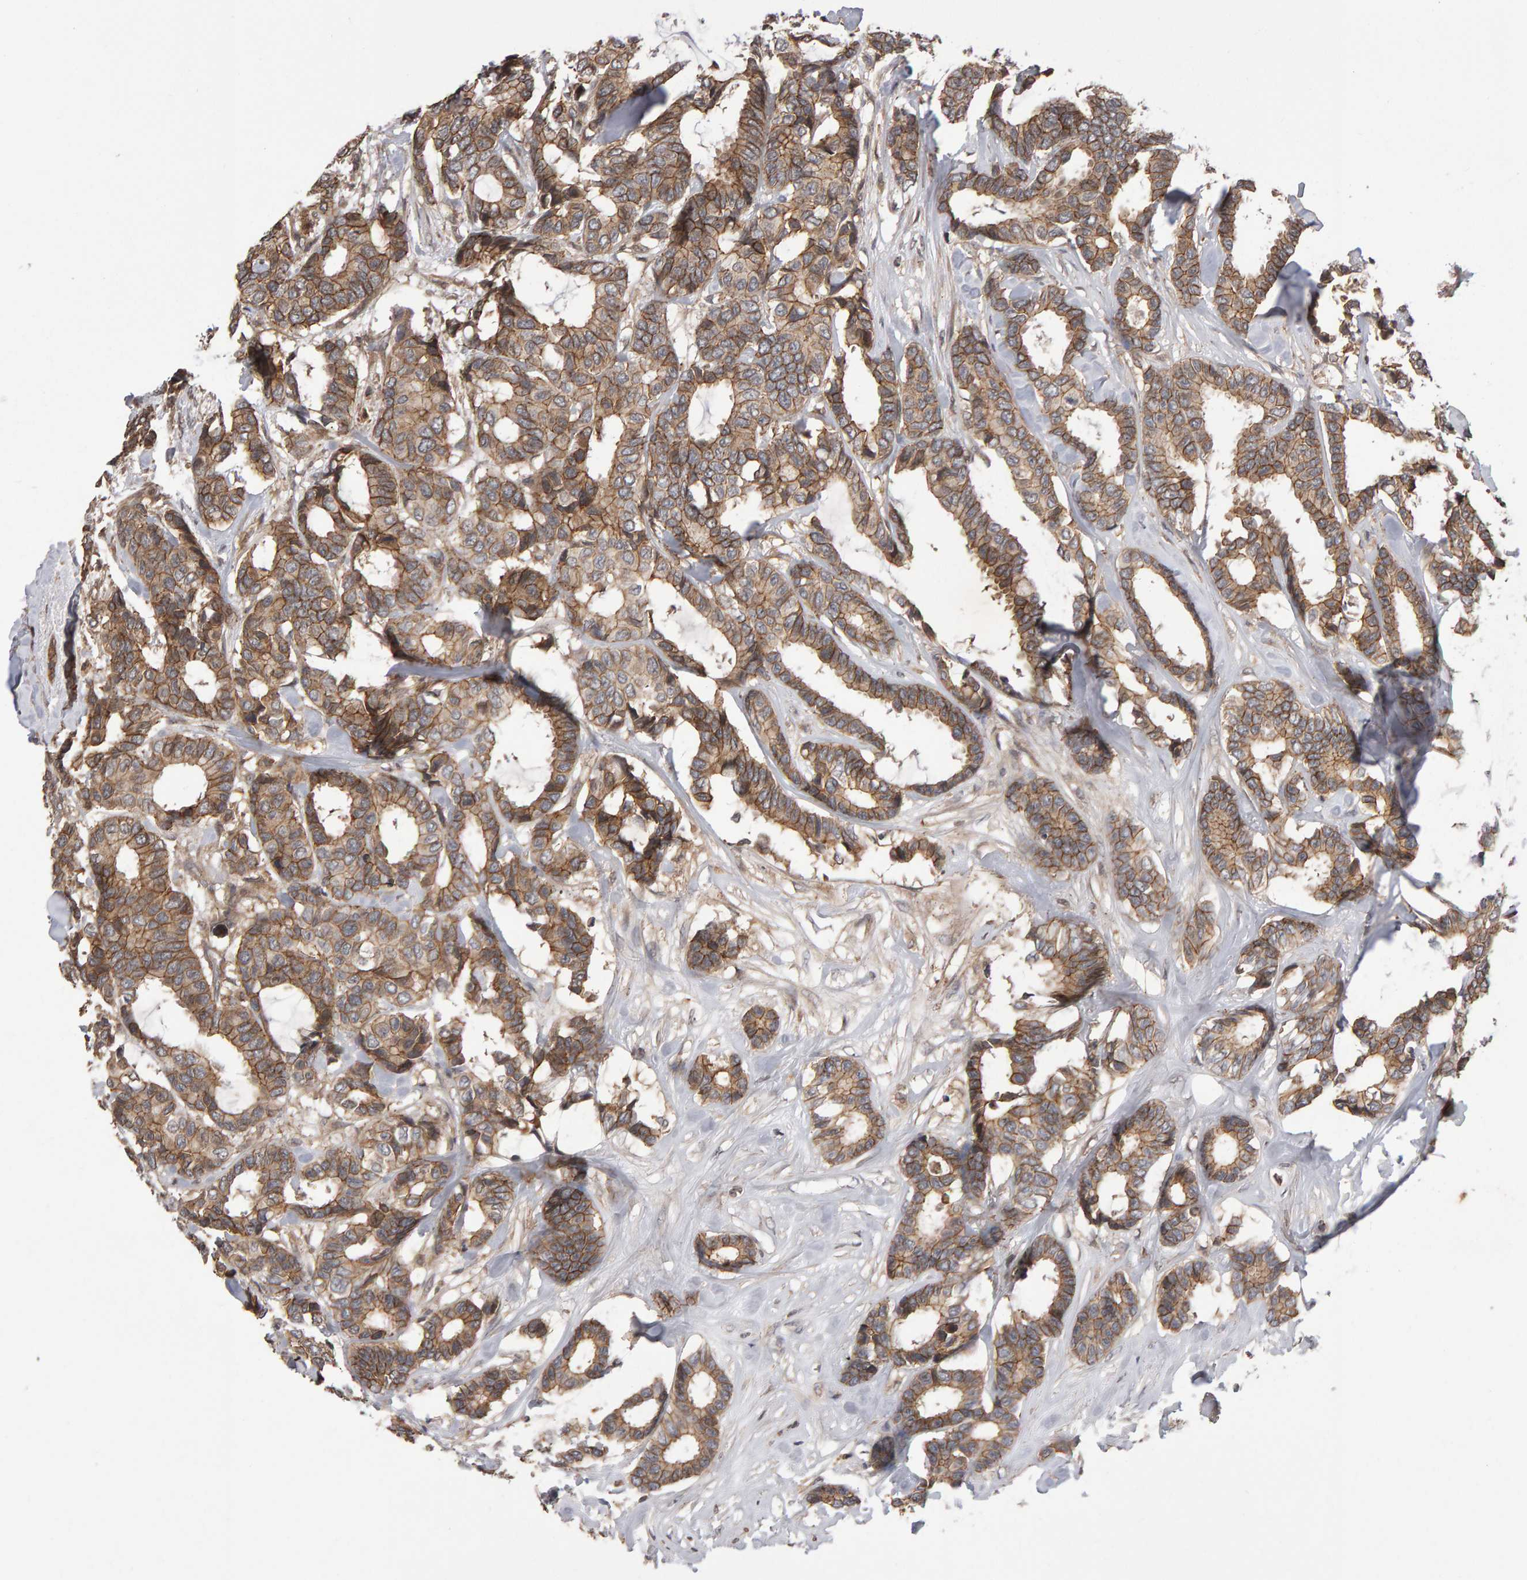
{"staining": {"intensity": "moderate", "quantity": ">75%", "location": "cytoplasmic/membranous"}, "tissue": "breast cancer", "cell_type": "Tumor cells", "image_type": "cancer", "snomed": [{"axis": "morphology", "description": "Duct carcinoma"}, {"axis": "topography", "description": "Breast"}], "caption": "DAB immunohistochemical staining of human breast cancer (infiltrating ductal carcinoma) exhibits moderate cytoplasmic/membranous protein expression in approximately >75% of tumor cells. (DAB (3,3'-diaminobenzidine) = brown stain, brightfield microscopy at high magnification).", "gene": "SCRIB", "patient": {"sex": "female", "age": 87}}